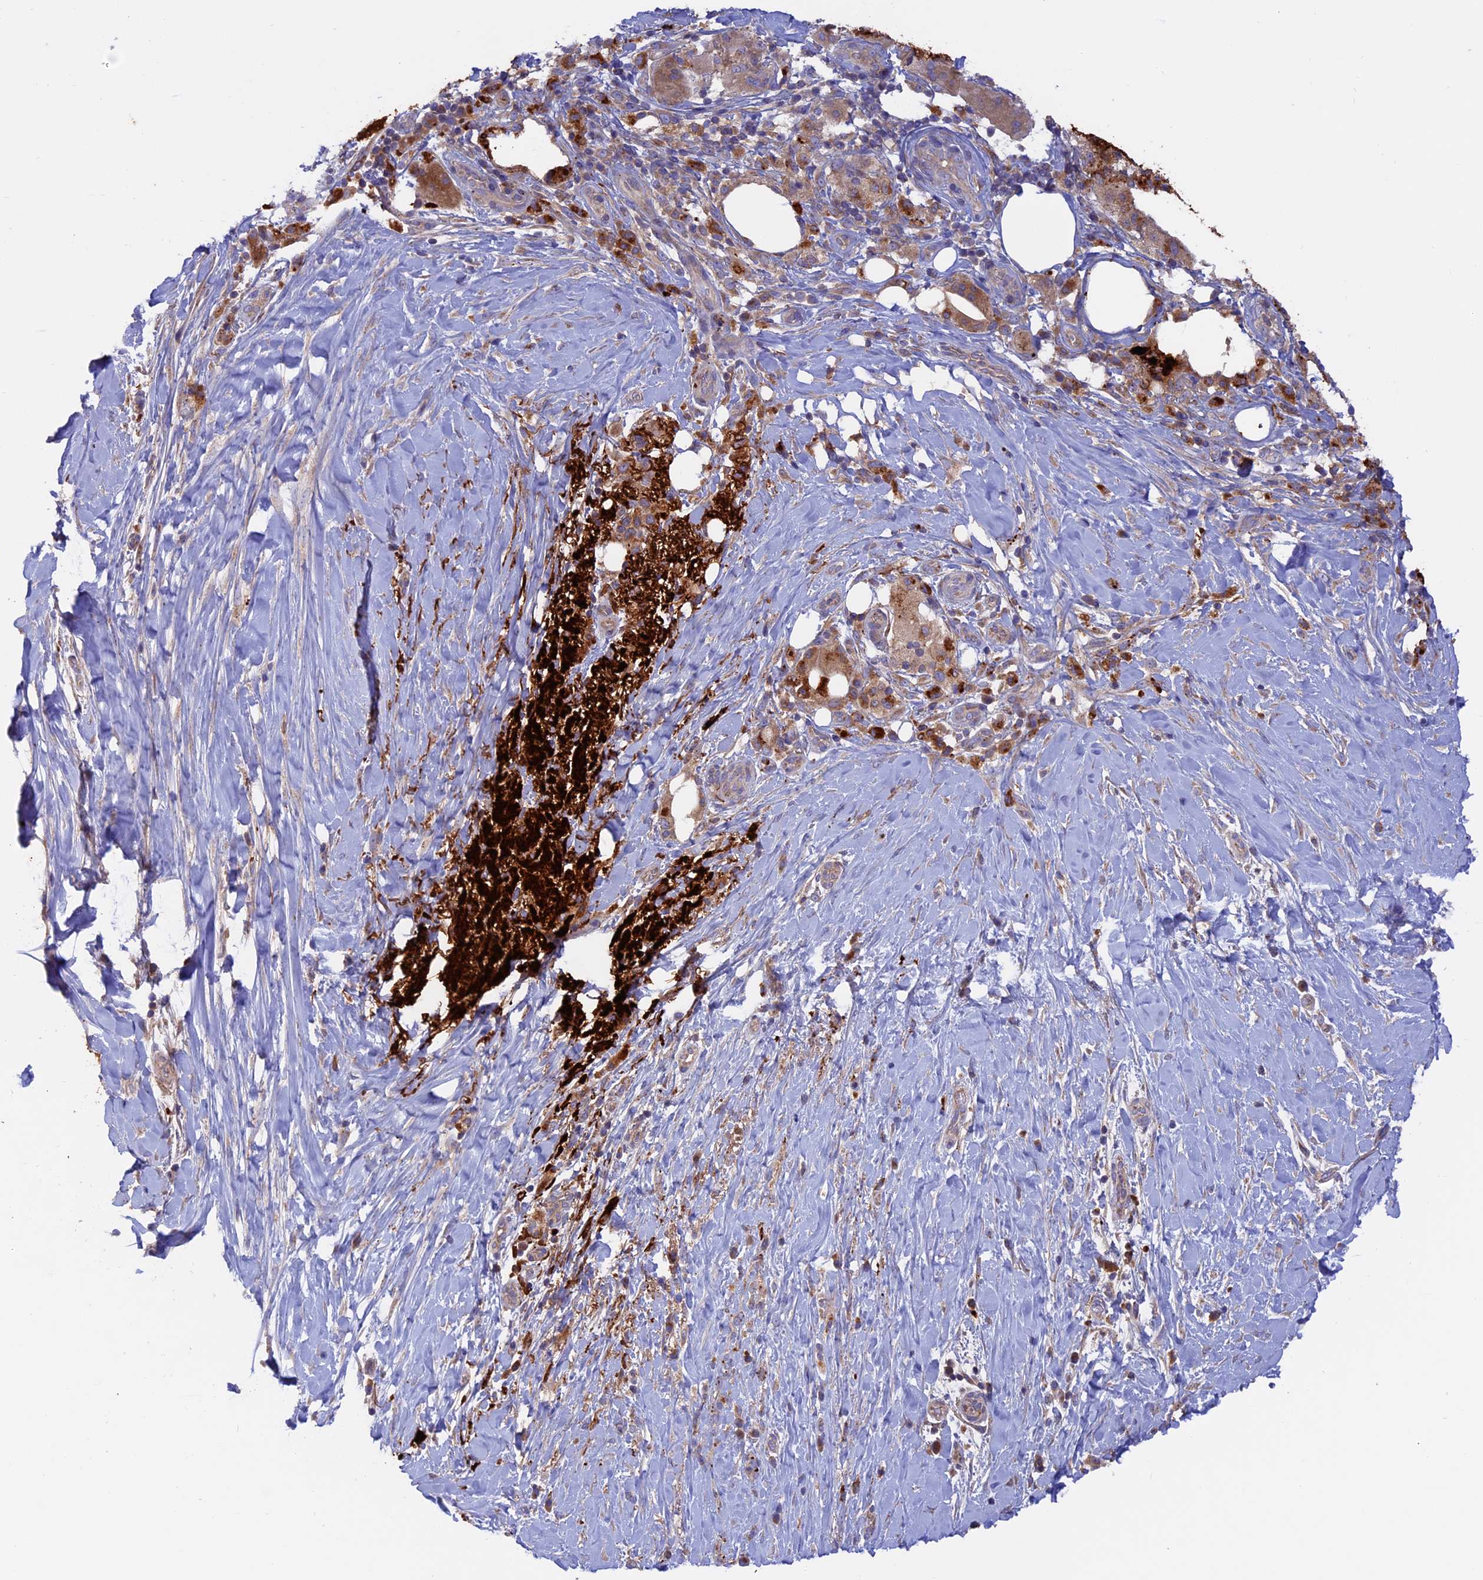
{"staining": {"intensity": "weak", "quantity": ">75%", "location": "cytoplasmic/membranous"}, "tissue": "pancreatic cancer", "cell_type": "Tumor cells", "image_type": "cancer", "snomed": [{"axis": "morphology", "description": "Adenocarcinoma, NOS"}, {"axis": "topography", "description": "Pancreas"}], "caption": "Tumor cells demonstrate low levels of weak cytoplasmic/membranous positivity in approximately >75% of cells in human pancreatic cancer (adenocarcinoma).", "gene": "PTPN9", "patient": {"sex": "male", "age": 58}}